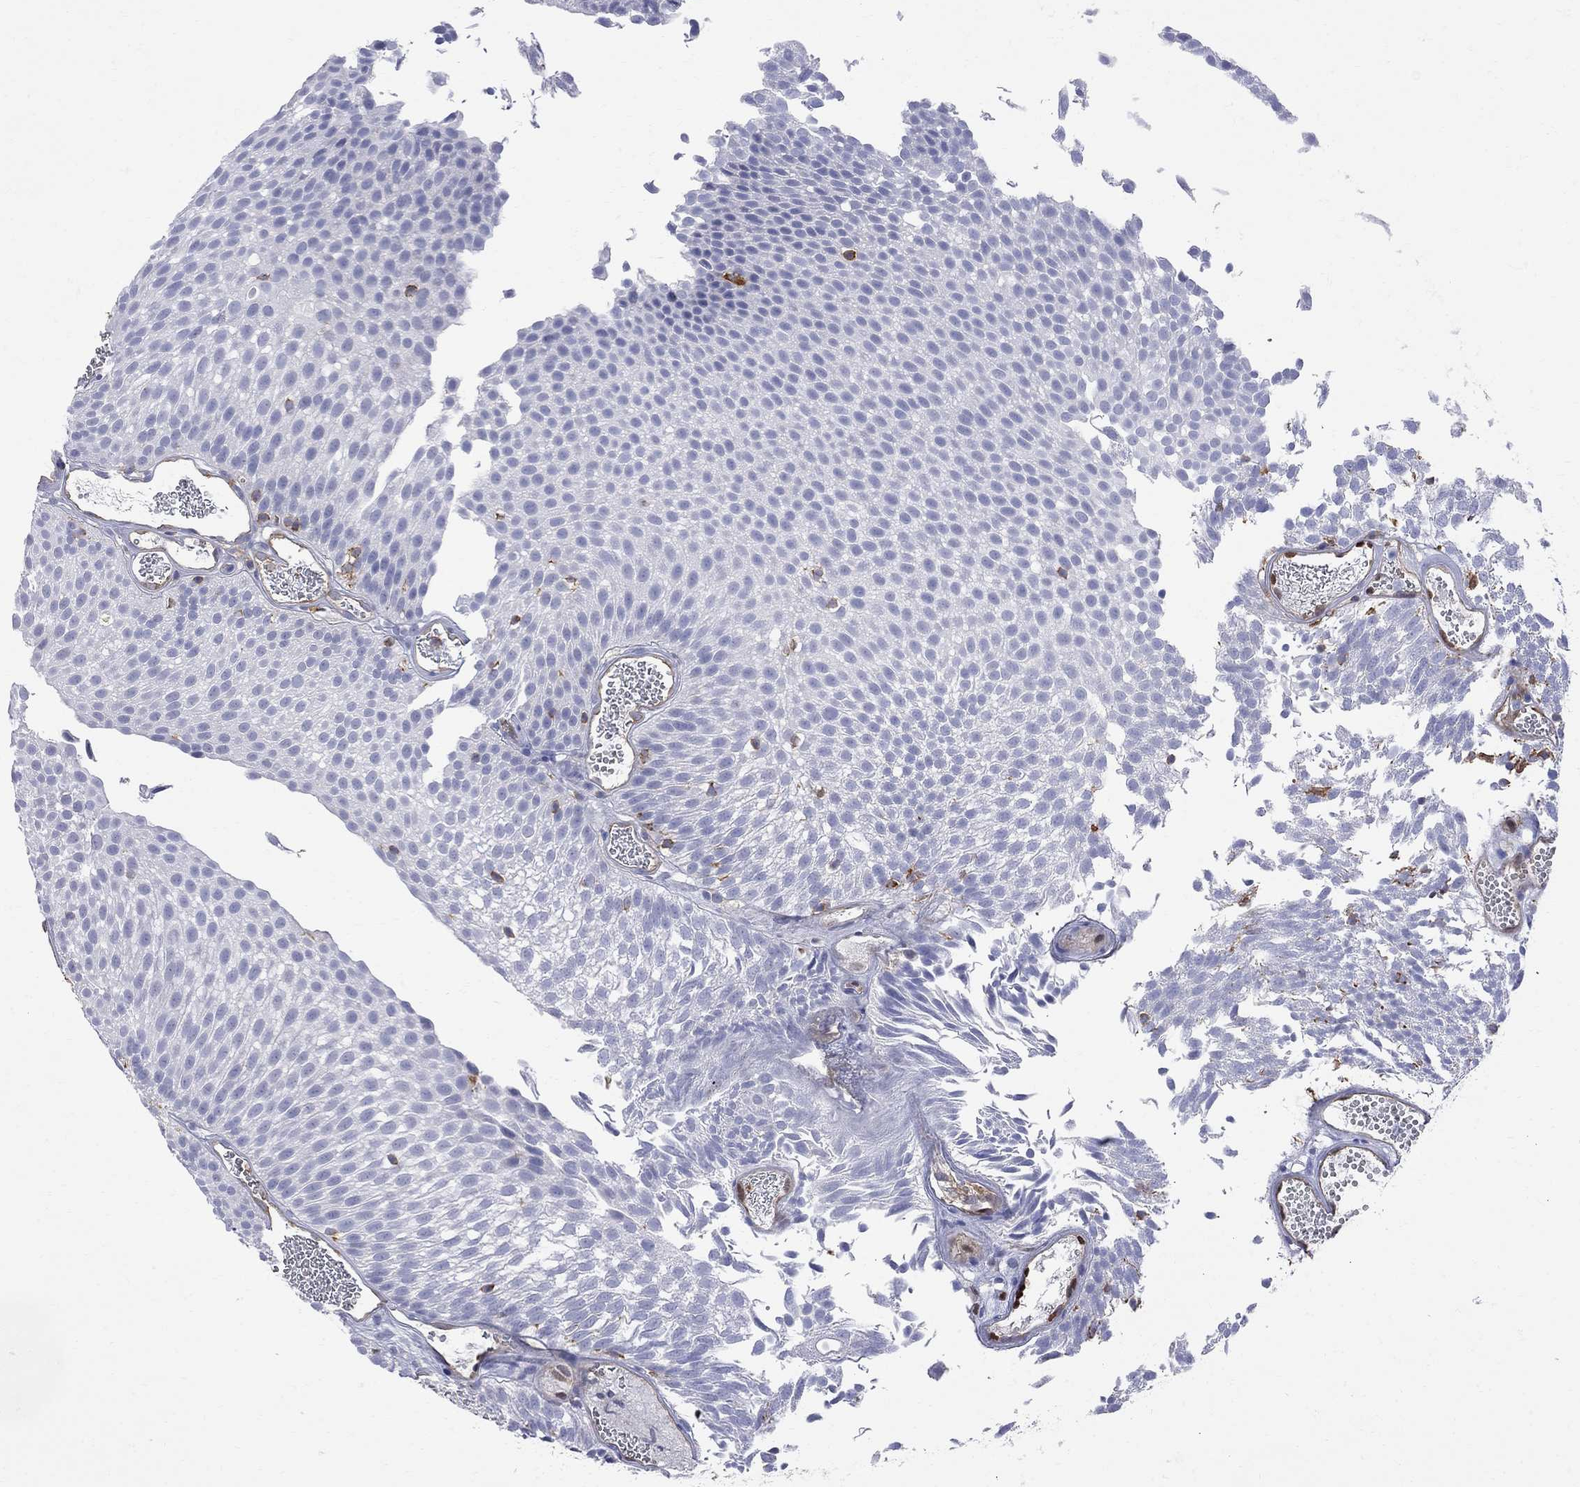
{"staining": {"intensity": "negative", "quantity": "none", "location": "none"}, "tissue": "urothelial cancer", "cell_type": "Tumor cells", "image_type": "cancer", "snomed": [{"axis": "morphology", "description": "Urothelial carcinoma, Low grade"}, {"axis": "topography", "description": "Urinary bladder"}], "caption": "IHC of urothelial carcinoma (low-grade) reveals no positivity in tumor cells.", "gene": "ABI3", "patient": {"sex": "male", "age": 52}}